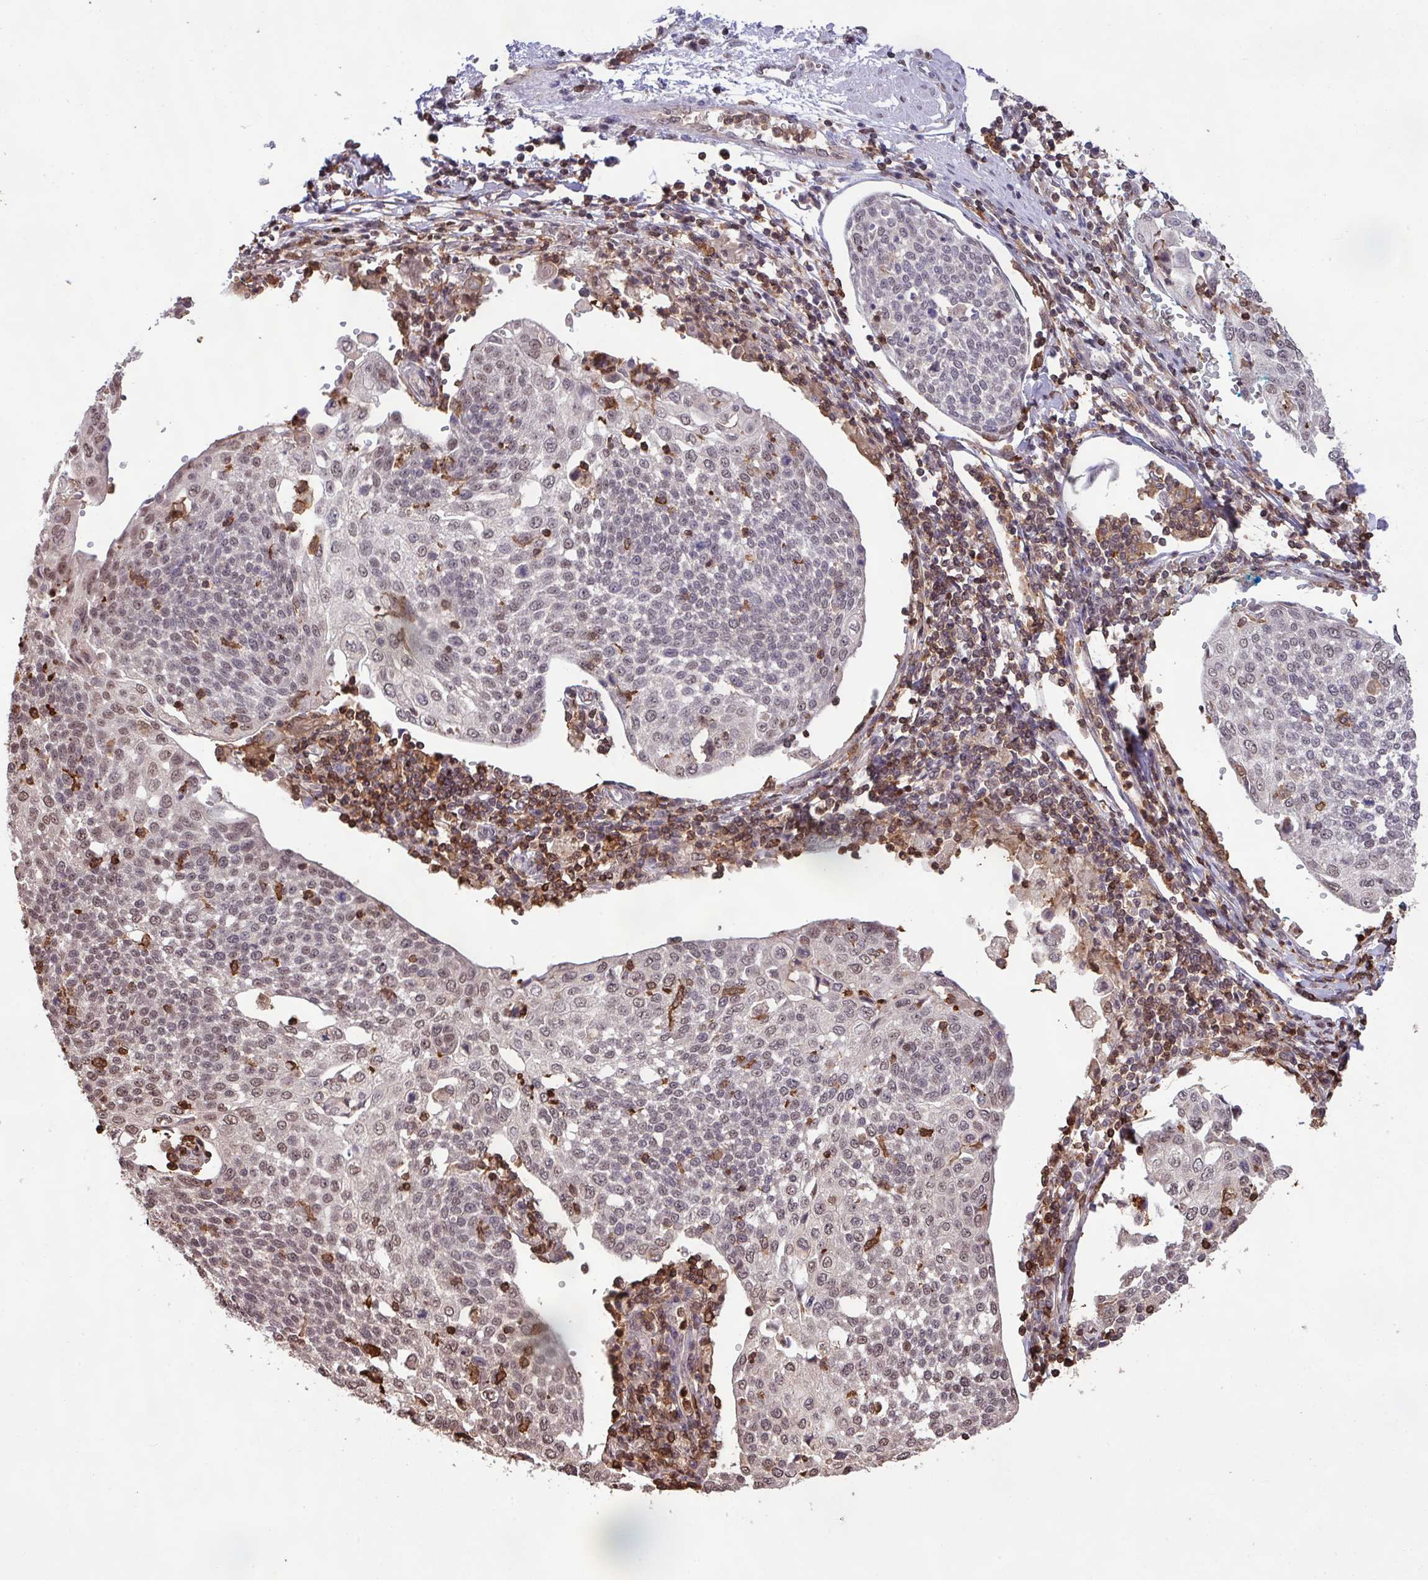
{"staining": {"intensity": "moderate", "quantity": "<25%", "location": "nuclear"}, "tissue": "cervical cancer", "cell_type": "Tumor cells", "image_type": "cancer", "snomed": [{"axis": "morphology", "description": "Squamous cell carcinoma, NOS"}, {"axis": "topography", "description": "Cervix"}], "caption": "Immunohistochemistry (IHC) photomicrograph of neoplastic tissue: cervical cancer (squamous cell carcinoma) stained using immunohistochemistry displays low levels of moderate protein expression localized specifically in the nuclear of tumor cells, appearing as a nuclear brown color.", "gene": "GON7", "patient": {"sex": "female", "age": 34}}